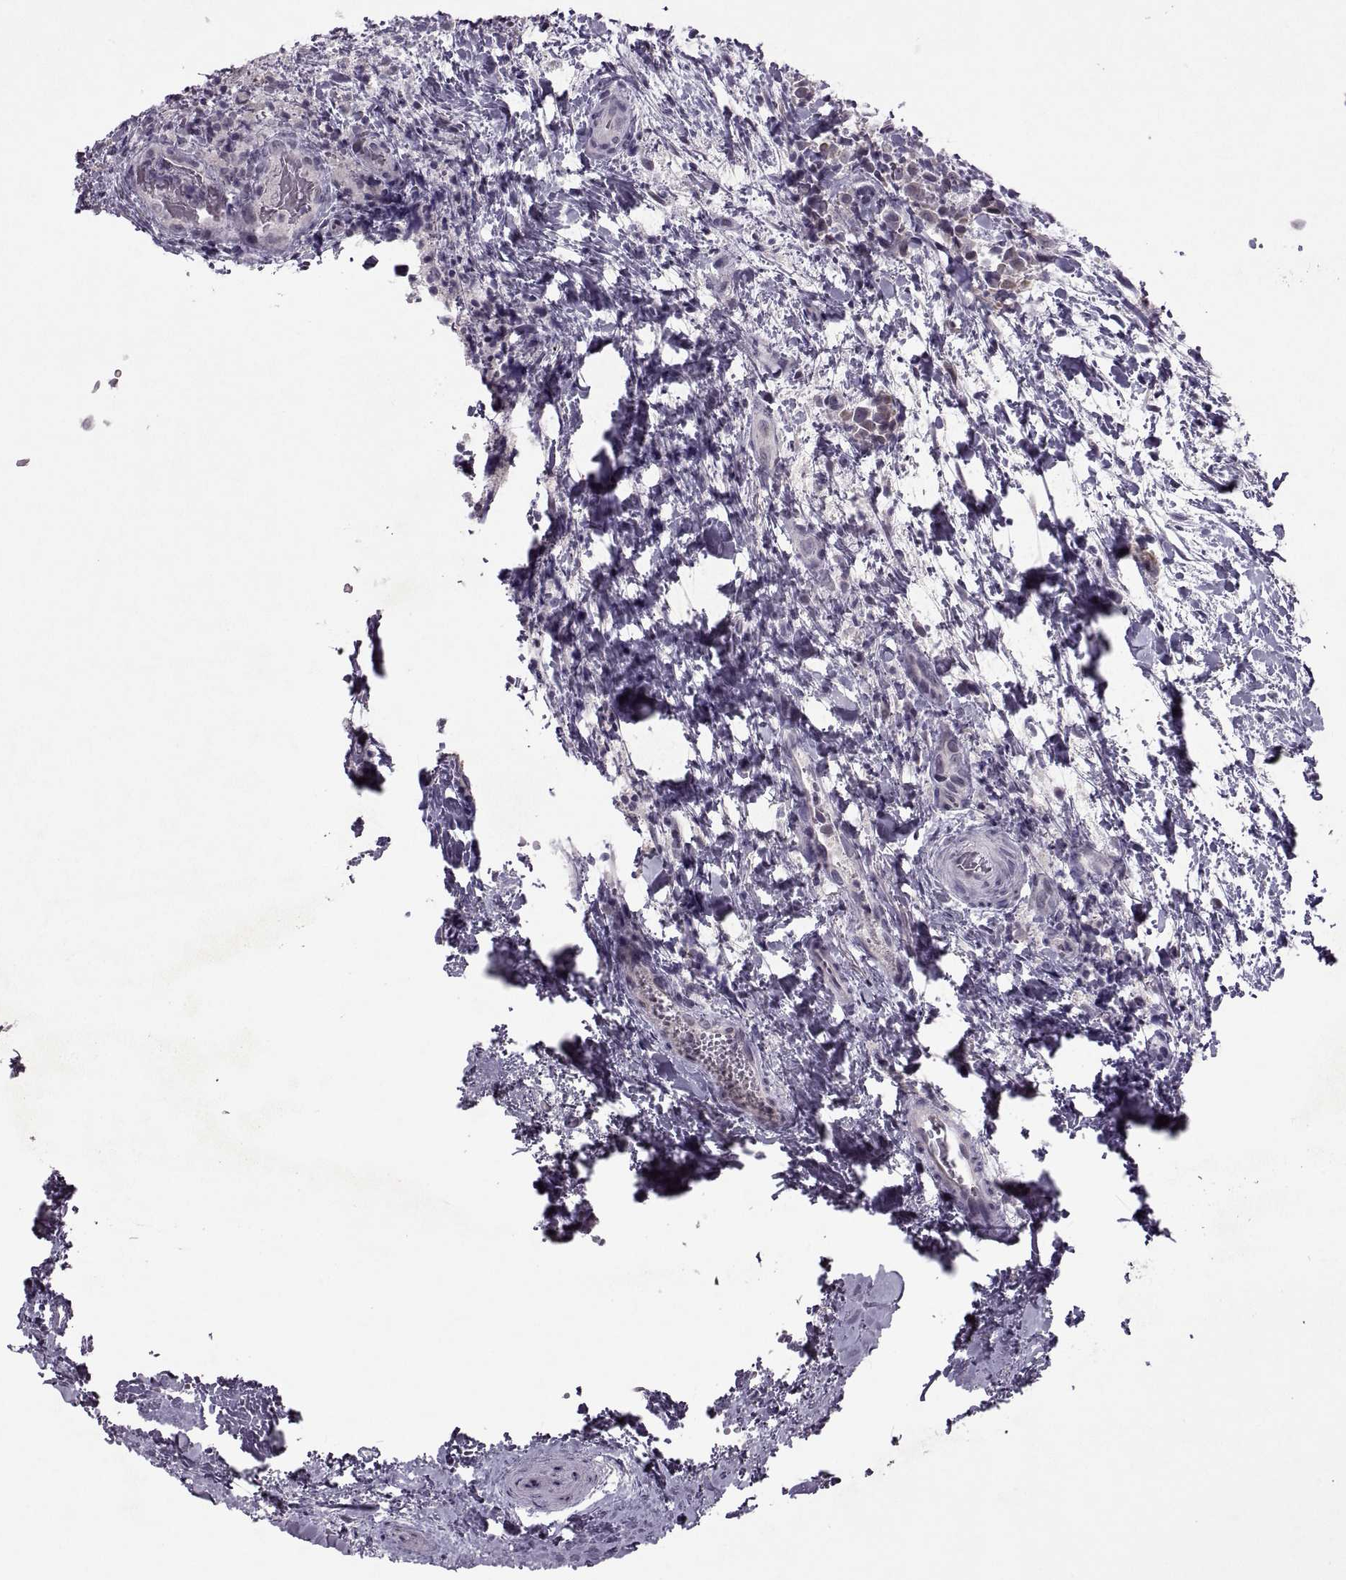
{"staining": {"intensity": "weak", "quantity": "<25%", "location": "cytoplasmic/membranous"}, "tissue": "thyroid cancer", "cell_type": "Tumor cells", "image_type": "cancer", "snomed": [{"axis": "morphology", "description": "Papillary adenocarcinoma, NOS"}, {"axis": "topography", "description": "Thyroid gland"}], "caption": "Thyroid cancer stained for a protein using immunohistochemistry reveals no positivity tumor cells.", "gene": "MGAT4D", "patient": {"sex": "male", "age": 61}}